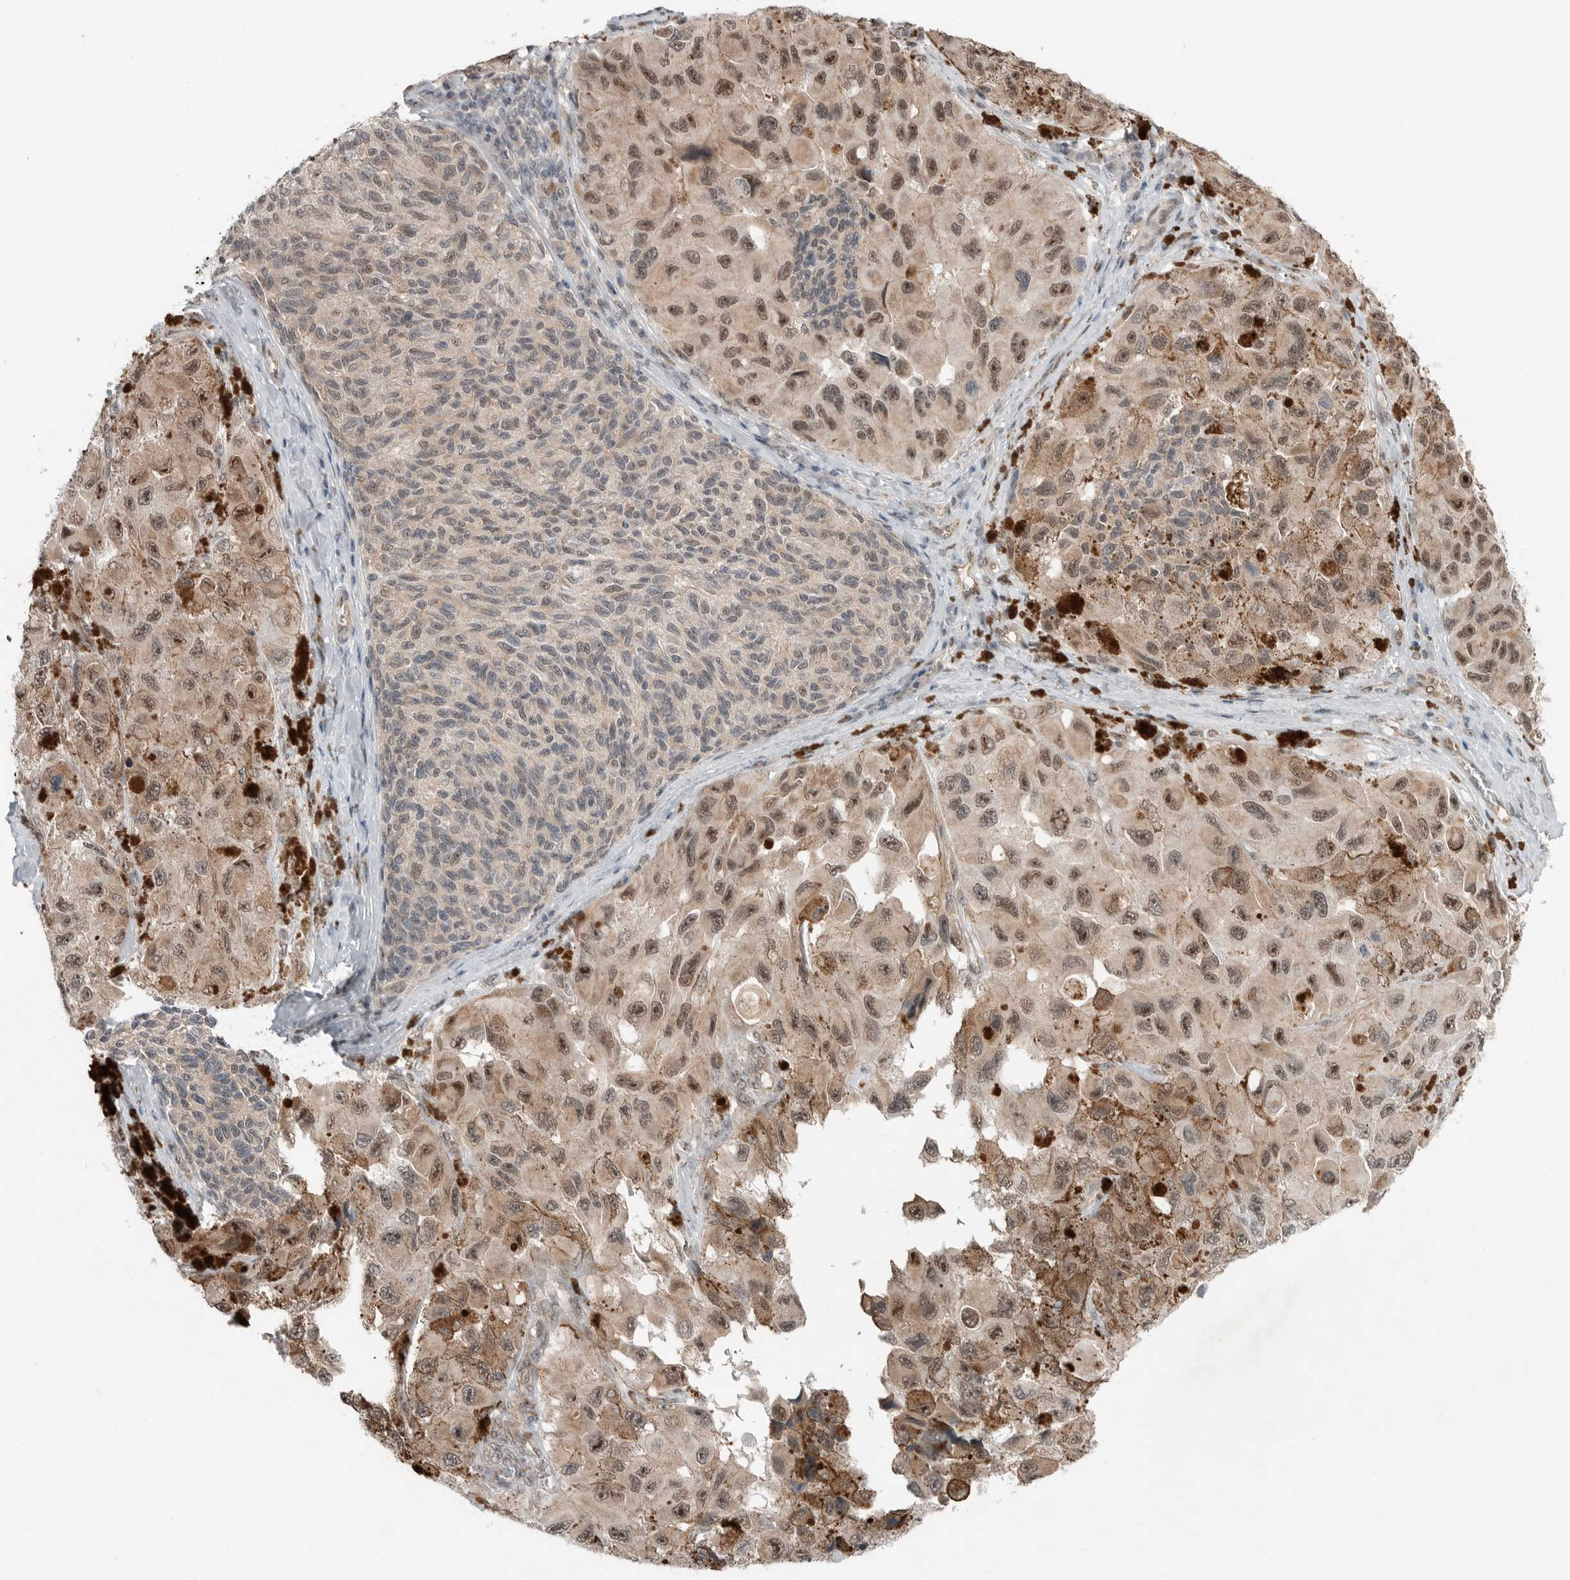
{"staining": {"intensity": "moderate", "quantity": ">75%", "location": "cytoplasmic/membranous,nuclear"}, "tissue": "melanoma", "cell_type": "Tumor cells", "image_type": "cancer", "snomed": [{"axis": "morphology", "description": "Malignant melanoma, NOS"}, {"axis": "topography", "description": "Skin"}], "caption": "Malignant melanoma stained for a protein (brown) reveals moderate cytoplasmic/membranous and nuclear positive staining in approximately >75% of tumor cells.", "gene": "NTAQ1", "patient": {"sex": "female", "age": 73}}